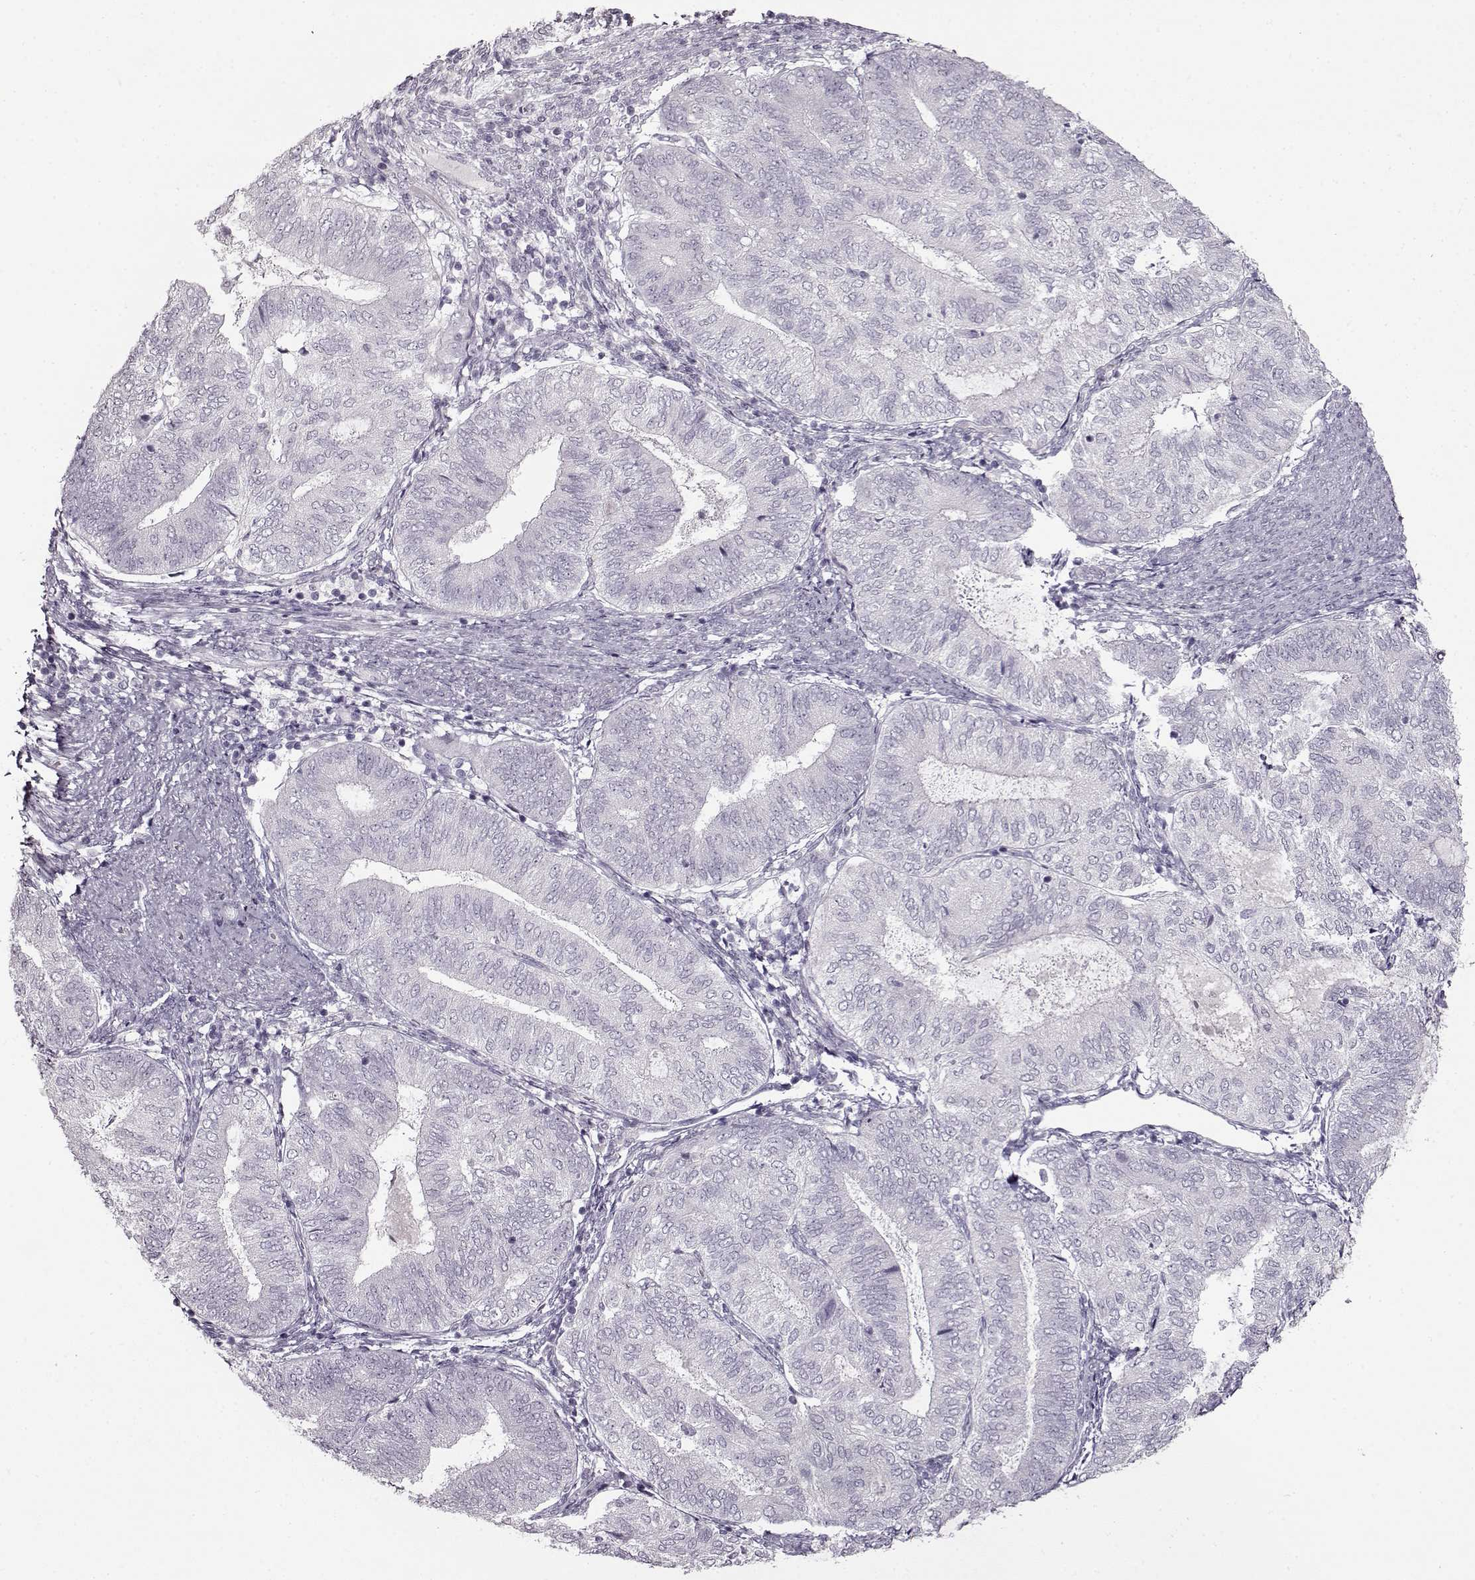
{"staining": {"intensity": "negative", "quantity": "none", "location": "none"}, "tissue": "endometrial cancer", "cell_type": "Tumor cells", "image_type": "cancer", "snomed": [{"axis": "morphology", "description": "Adenocarcinoma, NOS"}, {"axis": "topography", "description": "Endometrium"}], "caption": "Endometrial cancer was stained to show a protein in brown. There is no significant expression in tumor cells. Brightfield microscopy of immunohistochemistry (IHC) stained with DAB (3,3'-diaminobenzidine) (brown) and hematoxylin (blue), captured at high magnification.", "gene": "FSHB", "patient": {"sex": "female", "age": 65}}